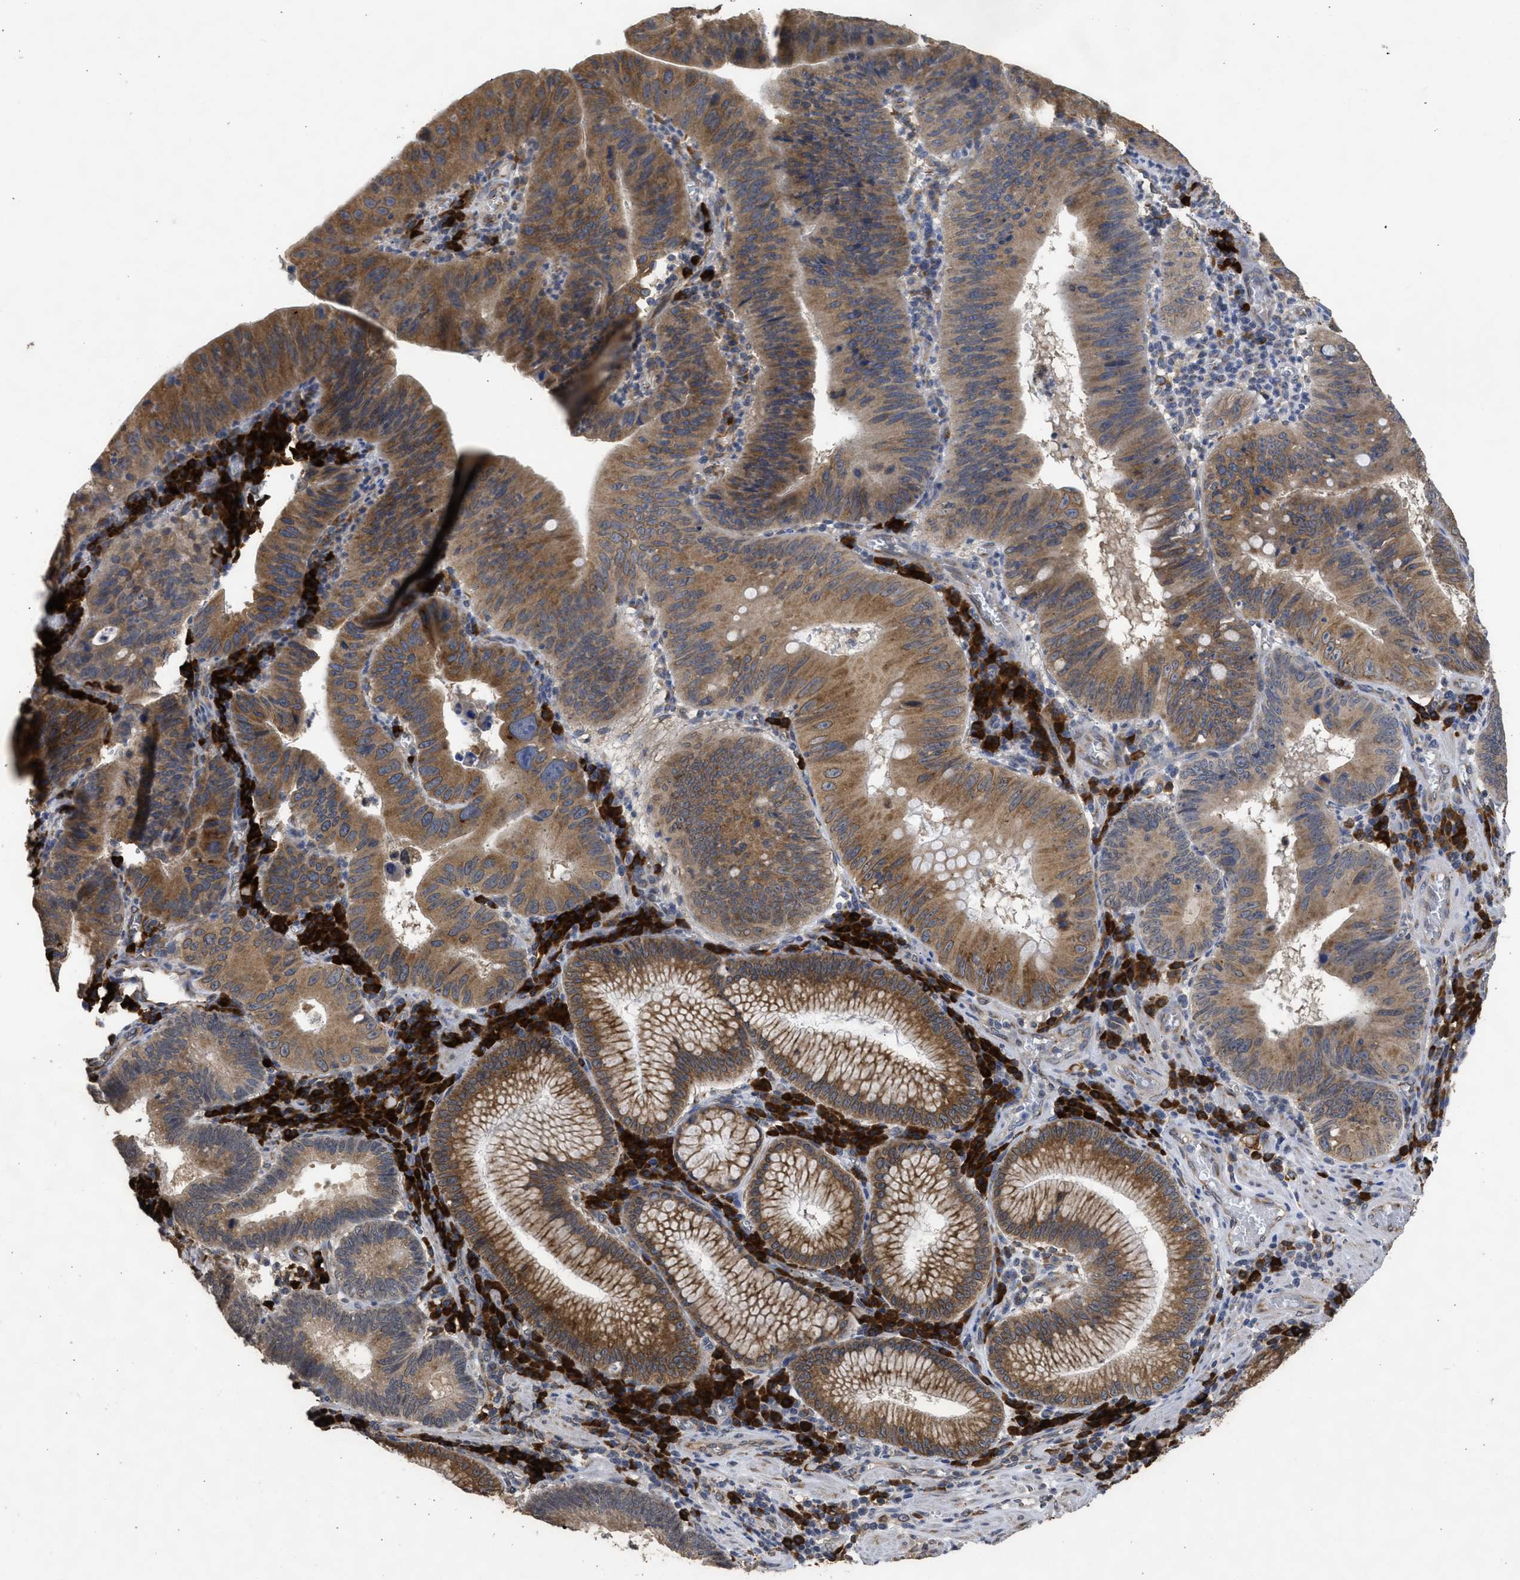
{"staining": {"intensity": "moderate", "quantity": ">75%", "location": "cytoplasmic/membranous"}, "tissue": "stomach cancer", "cell_type": "Tumor cells", "image_type": "cancer", "snomed": [{"axis": "morphology", "description": "Adenocarcinoma, NOS"}, {"axis": "topography", "description": "Stomach"}], "caption": "Human stomach cancer stained with a protein marker demonstrates moderate staining in tumor cells.", "gene": "DNAJC1", "patient": {"sex": "male", "age": 59}}